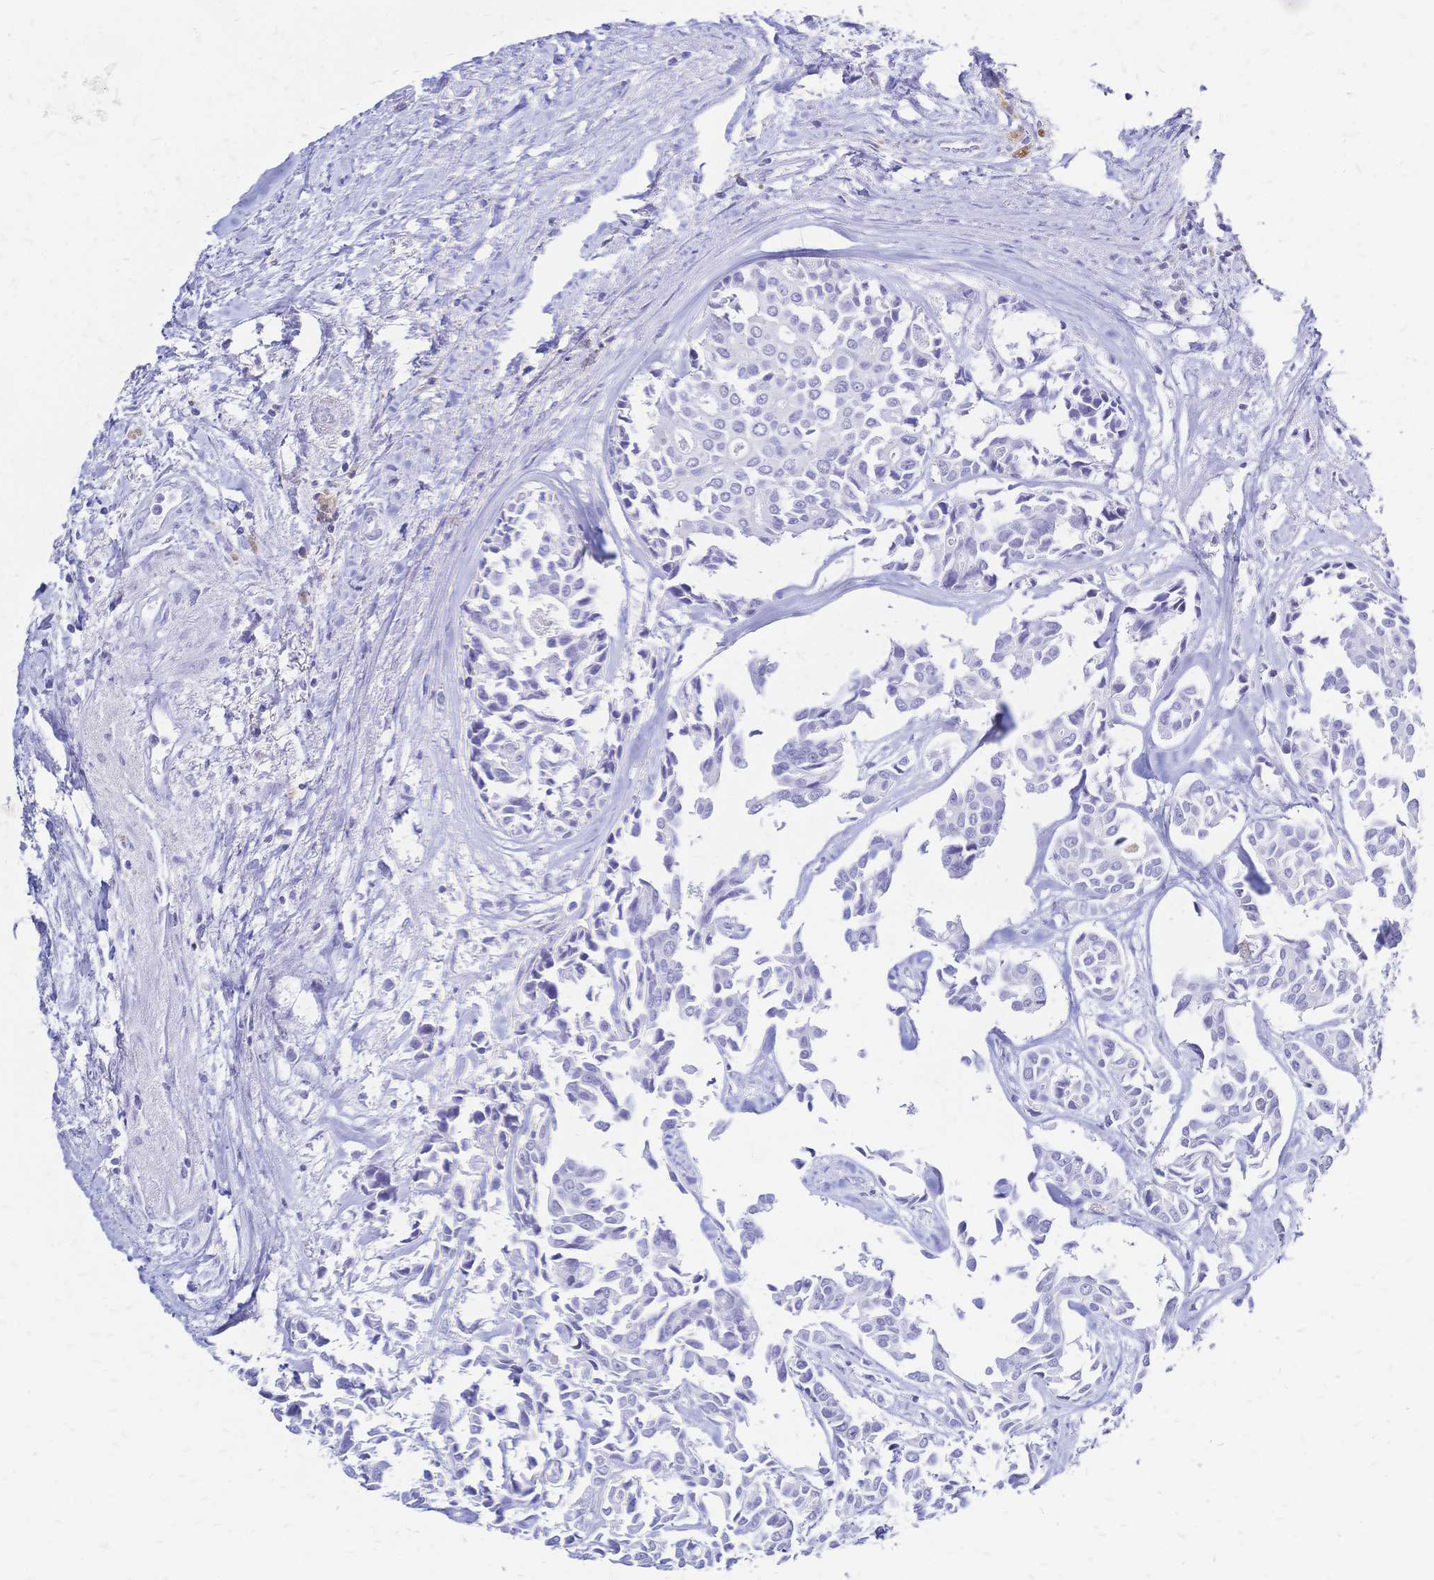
{"staining": {"intensity": "negative", "quantity": "none", "location": "none"}, "tissue": "breast cancer", "cell_type": "Tumor cells", "image_type": "cancer", "snomed": [{"axis": "morphology", "description": "Duct carcinoma"}, {"axis": "topography", "description": "Breast"}], "caption": "Immunohistochemical staining of breast cancer (intraductal carcinoma) displays no significant staining in tumor cells.", "gene": "FA2H", "patient": {"sex": "female", "age": 54}}